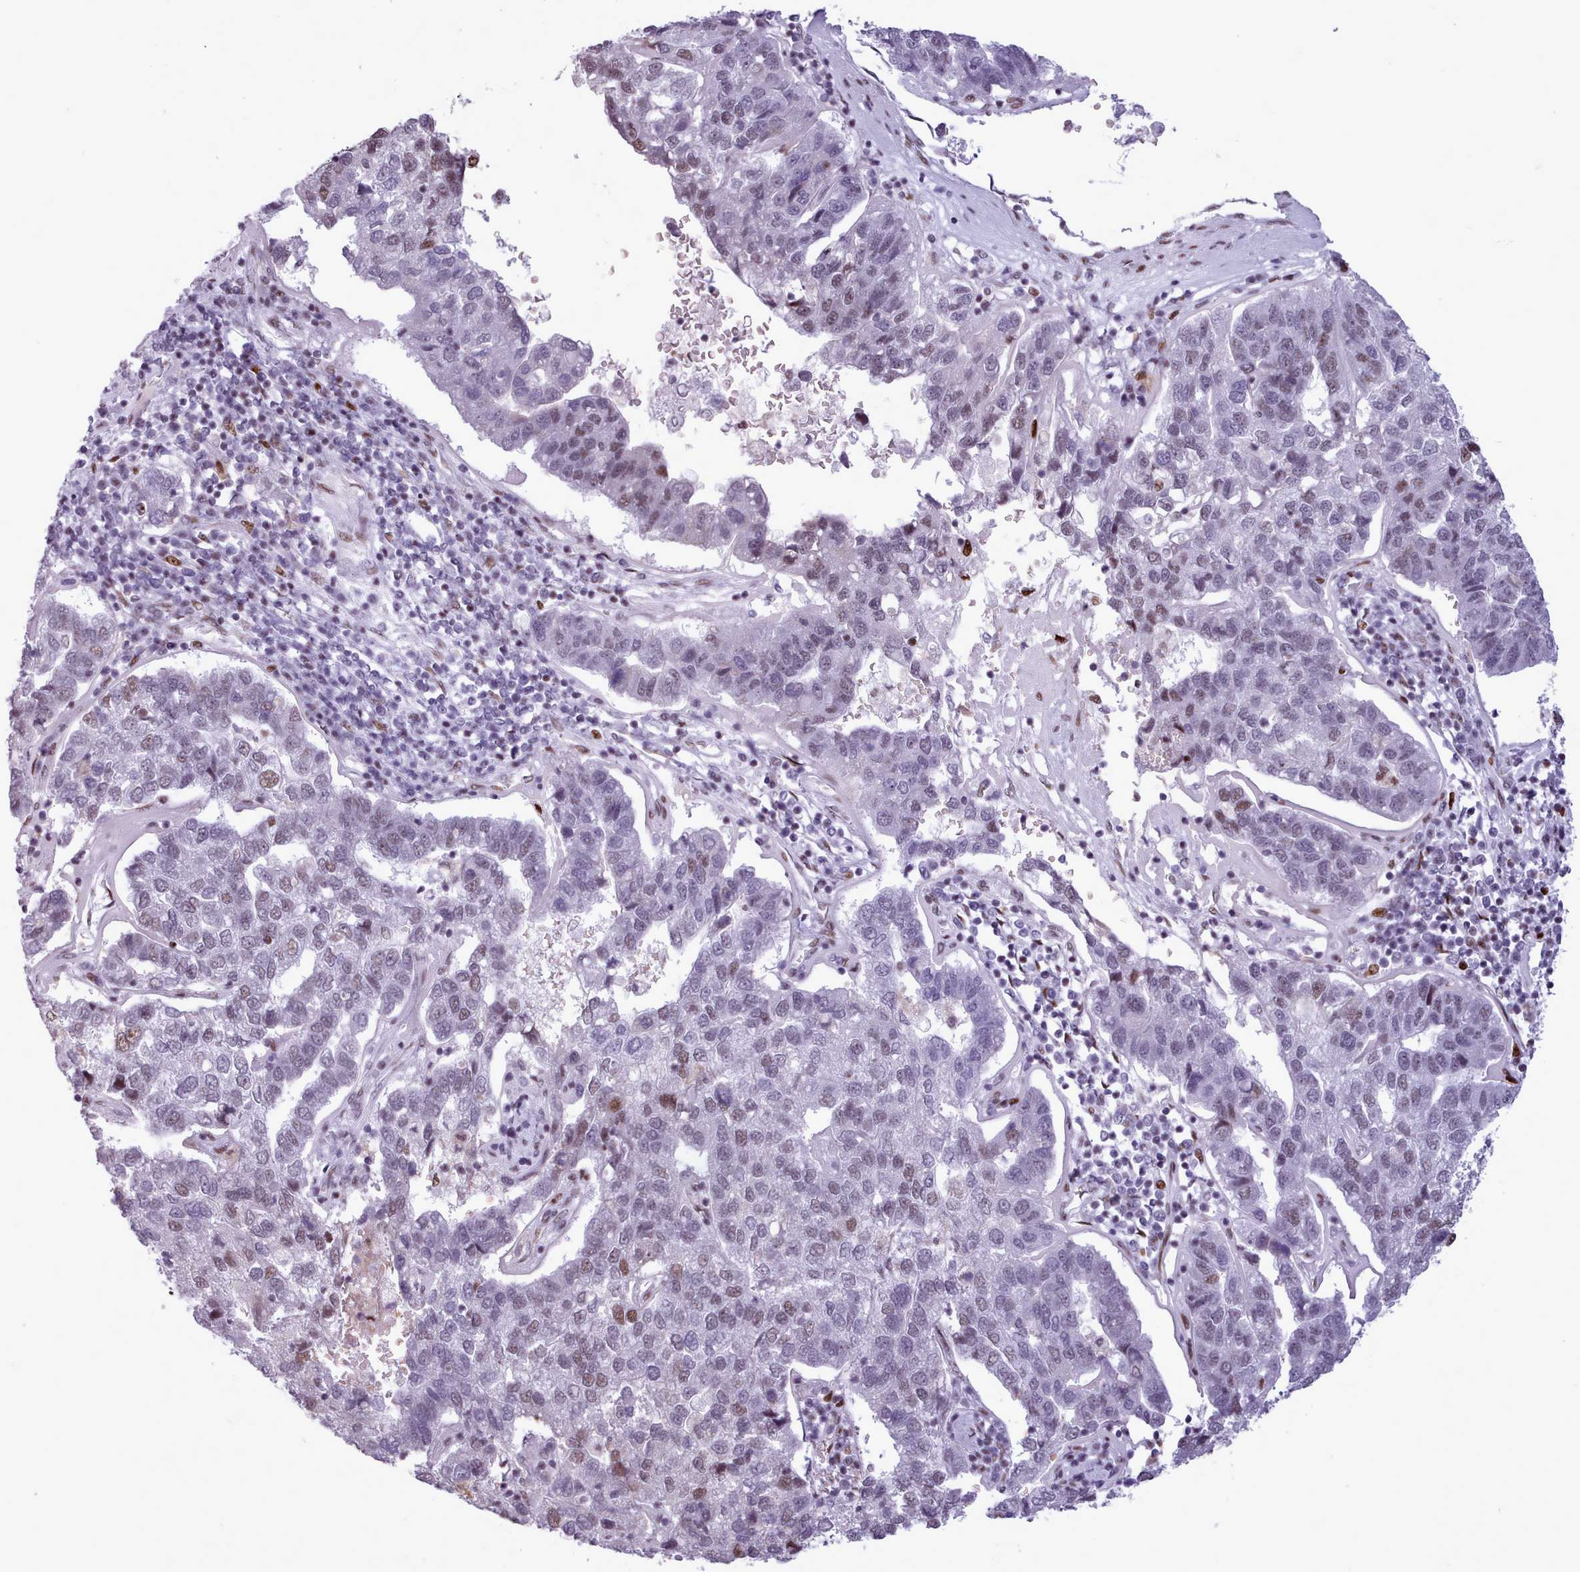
{"staining": {"intensity": "moderate", "quantity": "<25%", "location": "nuclear"}, "tissue": "pancreatic cancer", "cell_type": "Tumor cells", "image_type": "cancer", "snomed": [{"axis": "morphology", "description": "Adenocarcinoma, NOS"}, {"axis": "topography", "description": "Pancreas"}], "caption": "Protein analysis of pancreatic adenocarcinoma tissue demonstrates moderate nuclear expression in about <25% of tumor cells.", "gene": "SRSF4", "patient": {"sex": "female", "age": 61}}